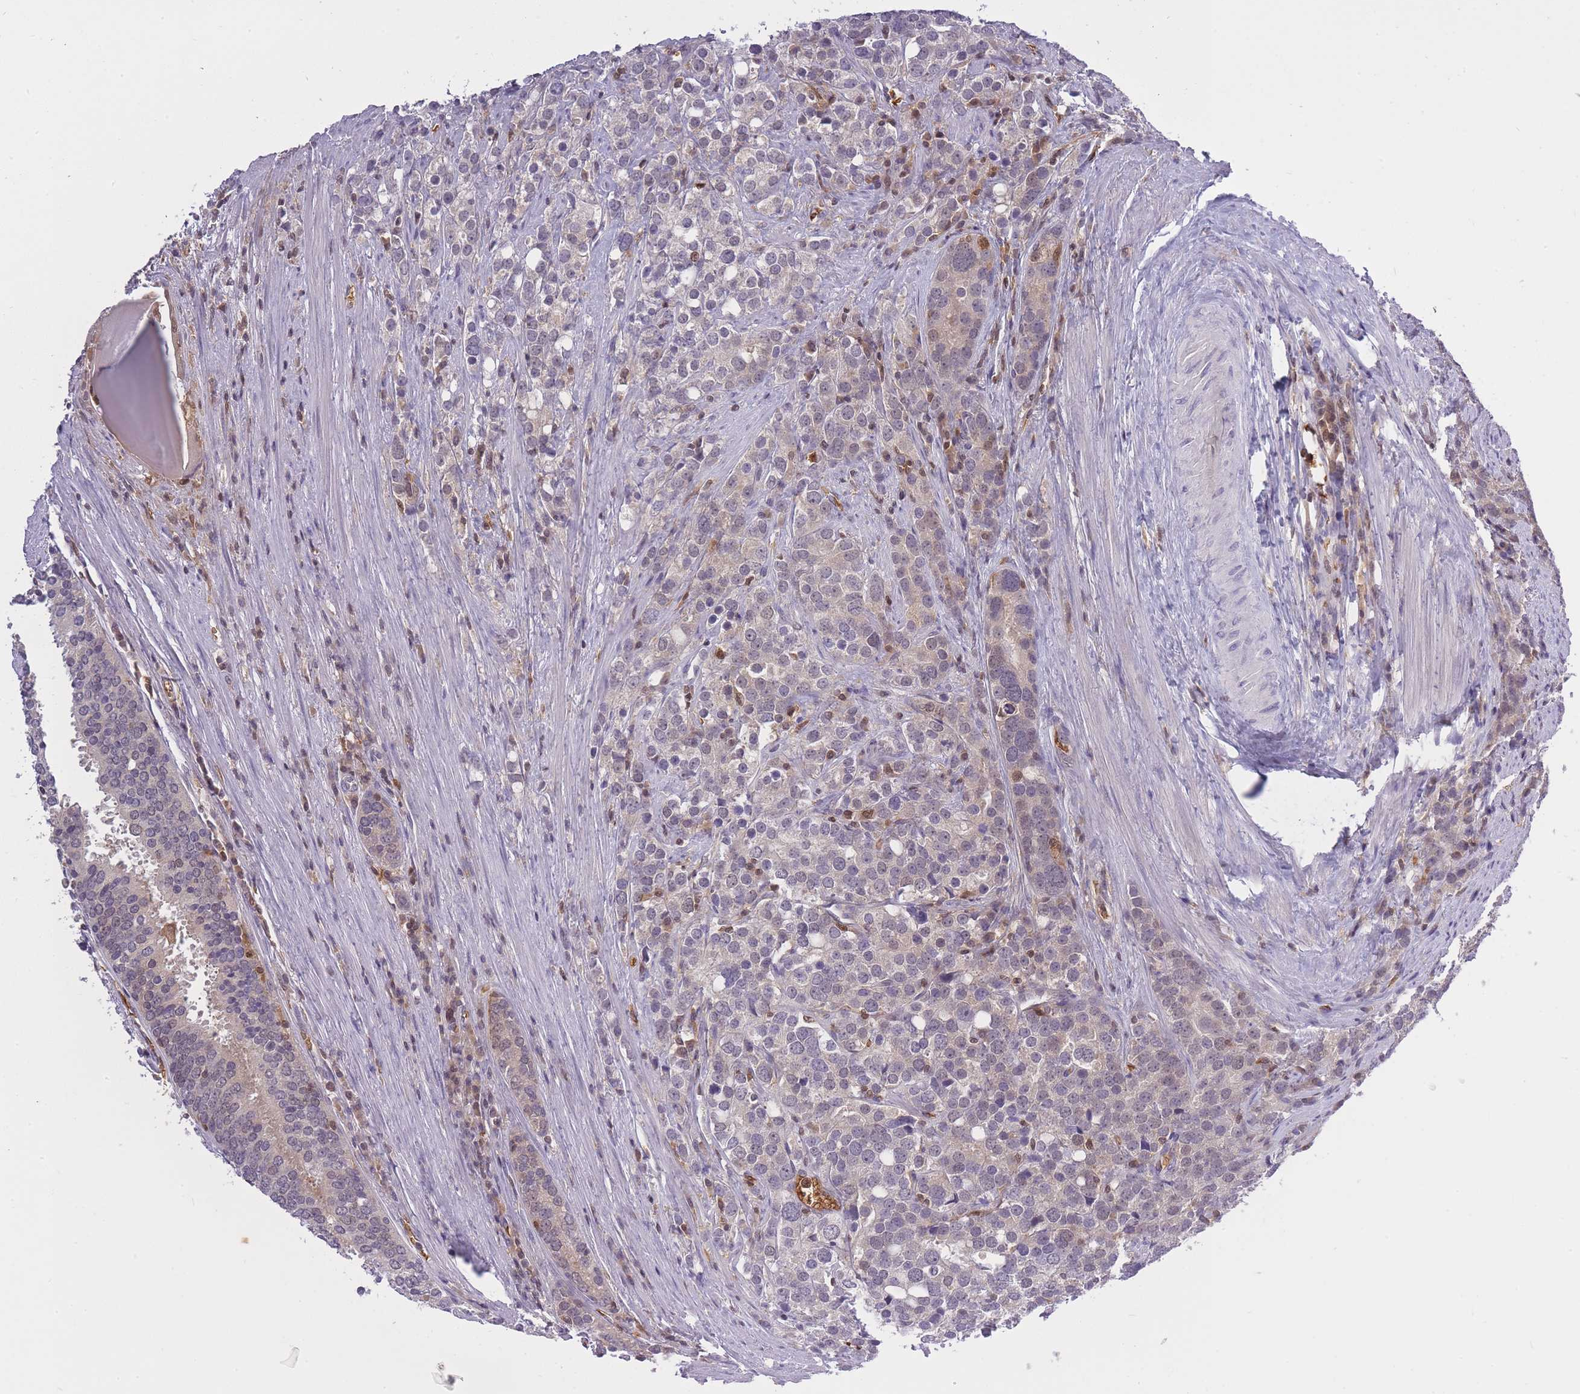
{"staining": {"intensity": "weak", "quantity": "<25%", "location": "nuclear"}, "tissue": "prostate cancer", "cell_type": "Tumor cells", "image_type": "cancer", "snomed": [{"axis": "morphology", "description": "Adenocarcinoma, High grade"}, {"axis": "topography", "description": "Prostate"}], "caption": "Human high-grade adenocarcinoma (prostate) stained for a protein using immunohistochemistry (IHC) reveals no expression in tumor cells.", "gene": "CXorf38", "patient": {"sex": "male", "age": 71}}